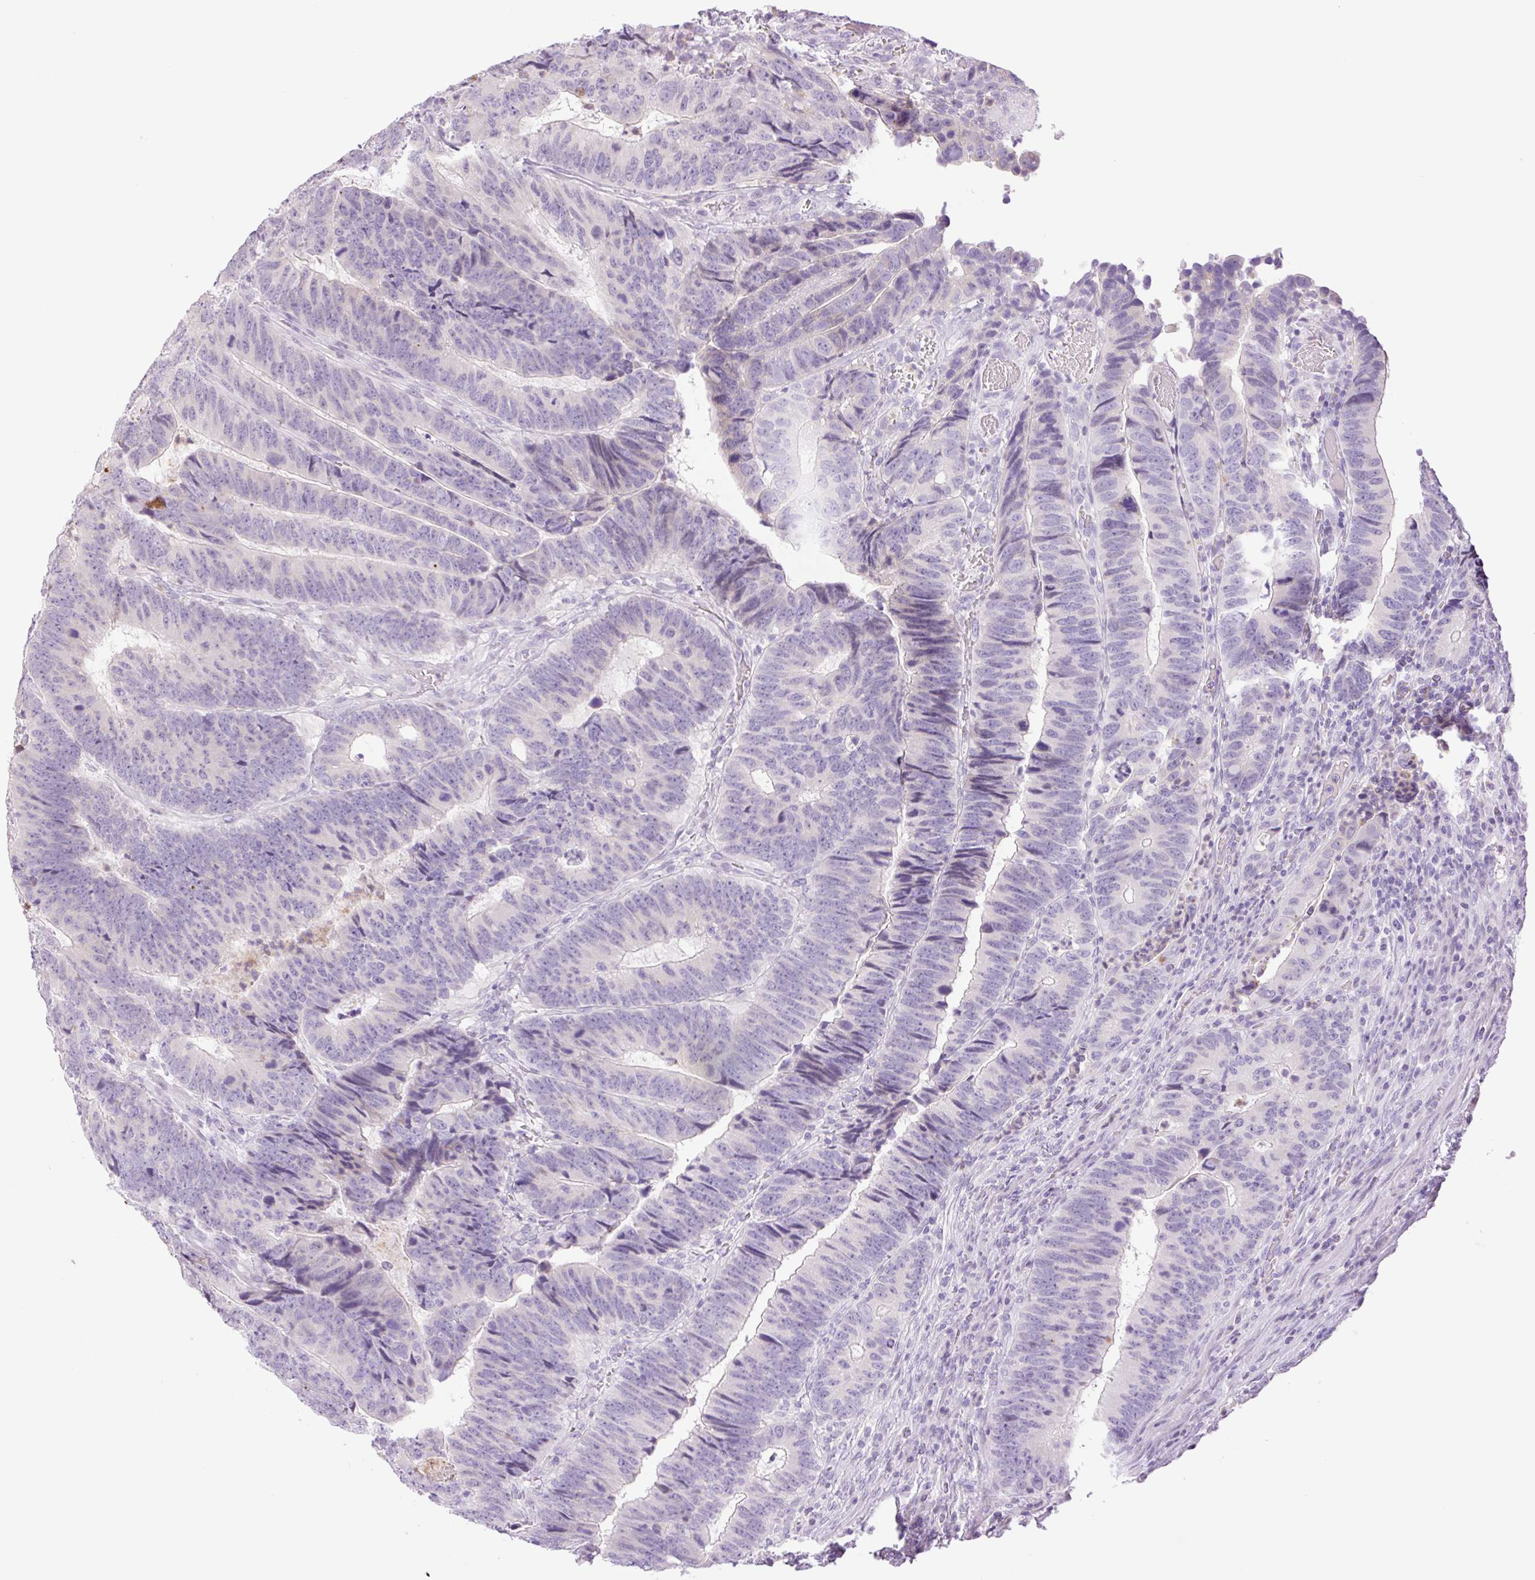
{"staining": {"intensity": "negative", "quantity": "none", "location": "none"}, "tissue": "colorectal cancer", "cell_type": "Tumor cells", "image_type": "cancer", "snomed": [{"axis": "morphology", "description": "Adenocarcinoma, NOS"}, {"axis": "topography", "description": "Colon"}], "caption": "A high-resolution image shows immunohistochemistry (IHC) staining of colorectal cancer, which demonstrates no significant positivity in tumor cells. The staining is performed using DAB brown chromogen with nuclei counter-stained in using hematoxylin.", "gene": "TBX15", "patient": {"sex": "male", "age": 62}}